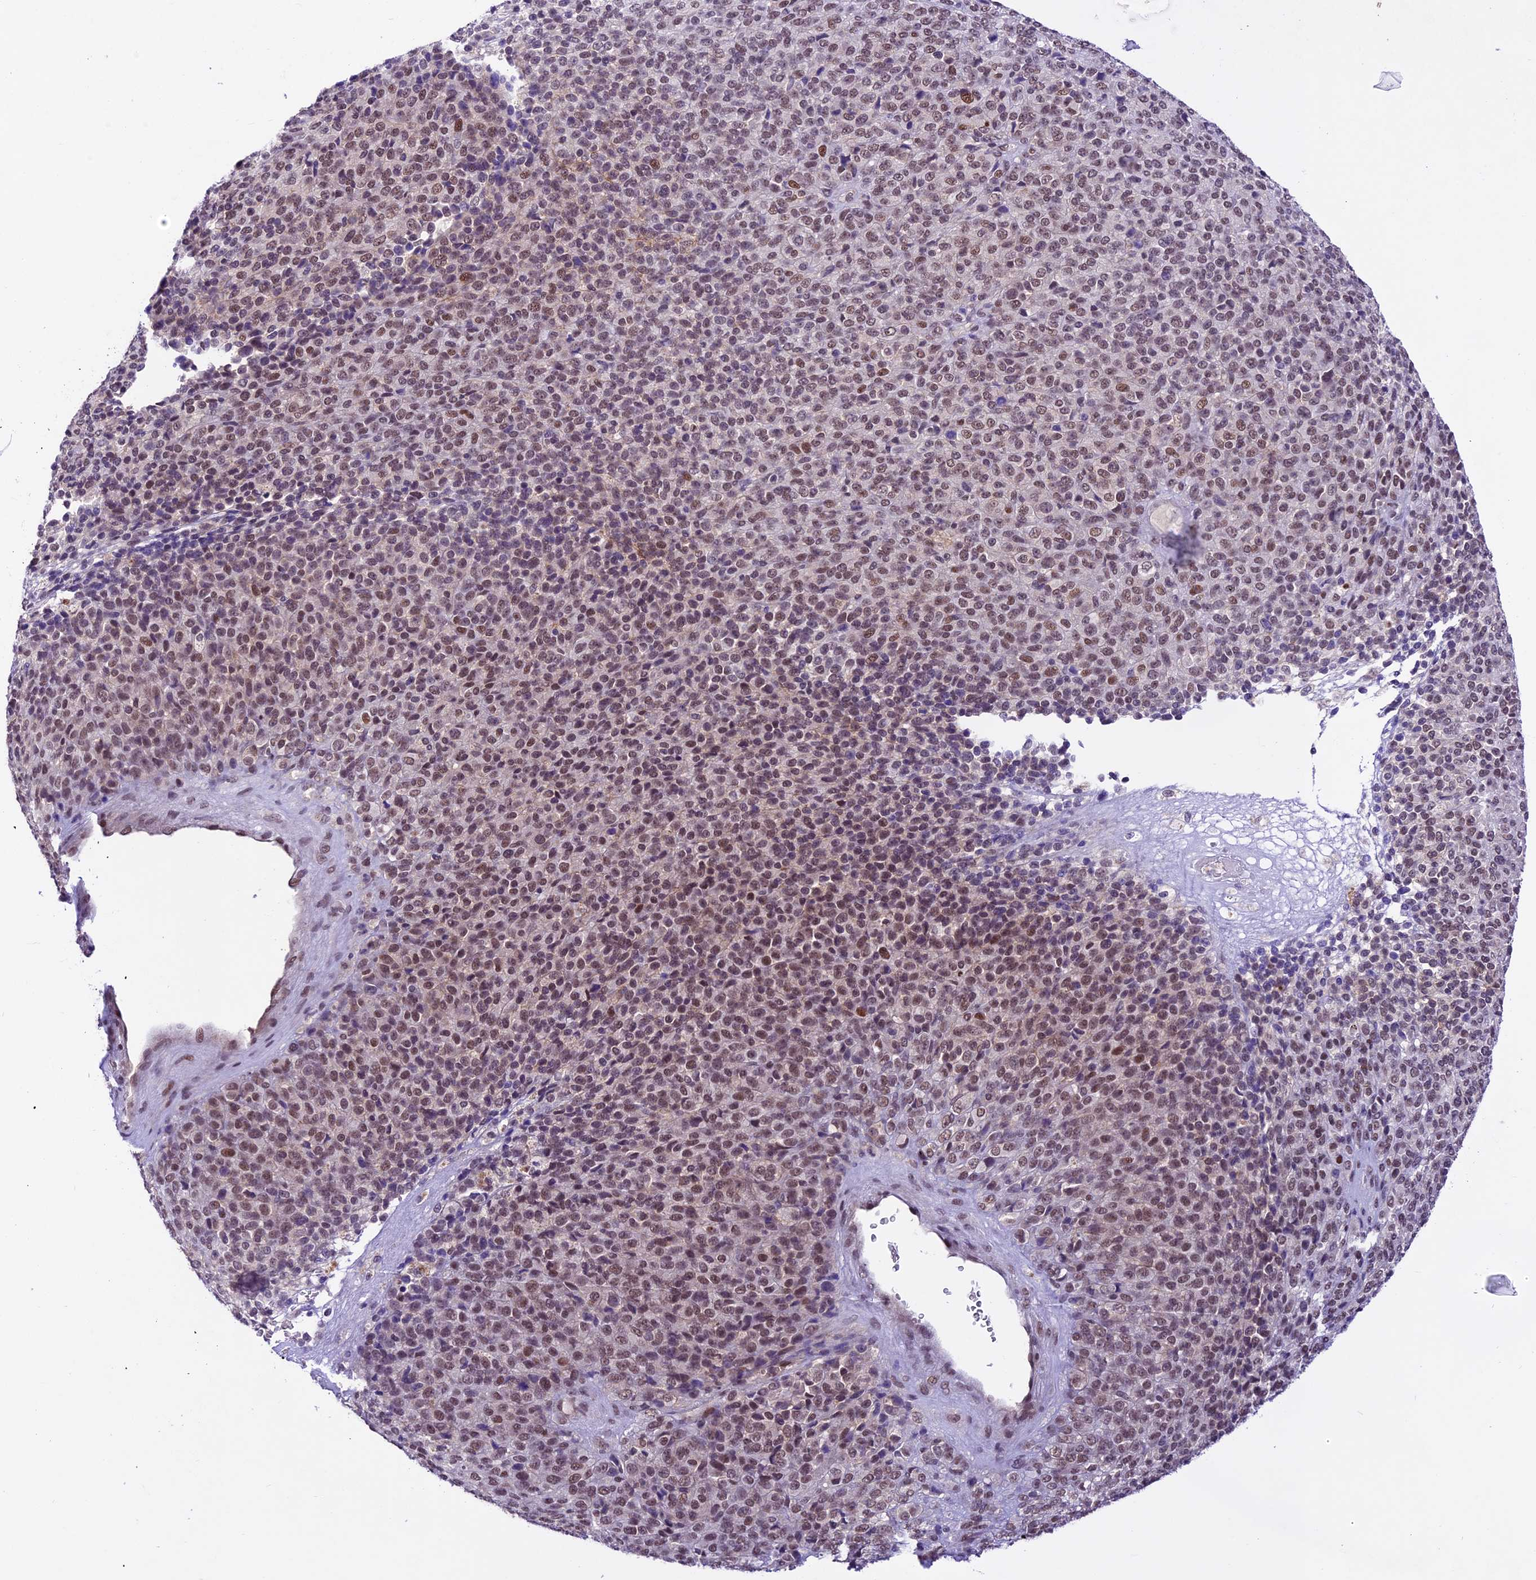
{"staining": {"intensity": "moderate", "quantity": ">75%", "location": "nuclear"}, "tissue": "melanoma", "cell_type": "Tumor cells", "image_type": "cancer", "snomed": [{"axis": "morphology", "description": "Malignant melanoma, Metastatic site"}, {"axis": "topography", "description": "Brain"}], "caption": "IHC of human malignant melanoma (metastatic site) demonstrates medium levels of moderate nuclear expression in approximately >75% of tumor cells.", "gene": "SHKBP1", "patient": {"sex": "female", "age": 56}}